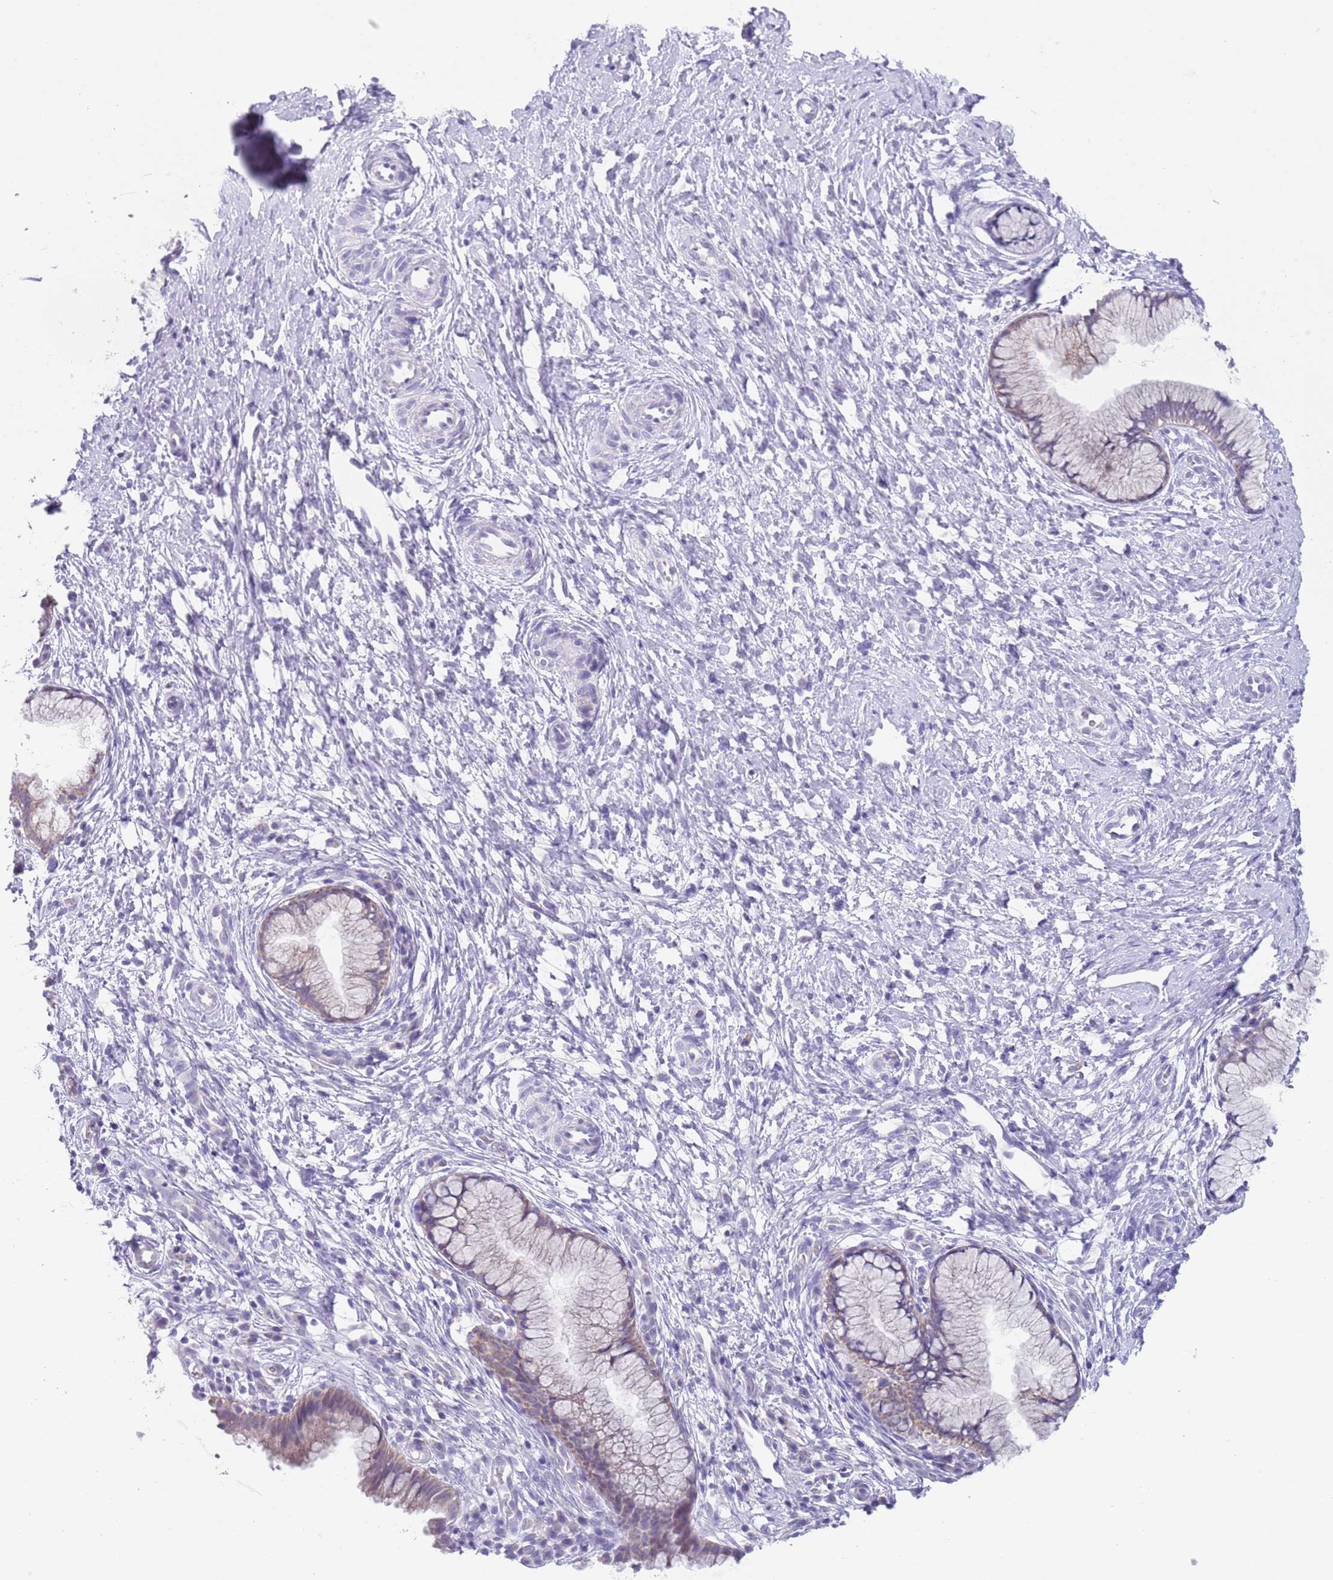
{"staining": {"intensity": "weak", "quantity": "<25%", "location": "cytoplasmic/membranous"}, "tissue": "cervix", "cell_type": "Glandular cells", "image_type": "normal", "snomed": [{"axis": "morphology", "description": "Normal tissue, NOS"}, {"axis": "topography", "description": "Cervix"}], "caption": "IHC histopathology image of unremarkable cervix stained for a protein (brown), which reveals no staining in glandular cells. The staining is performed using DAB brown chromogen with nuclei counter-stained in using hematoxylin.", "gene": "SPIRE2", "patient": {"sex": "female", "age": 36}}